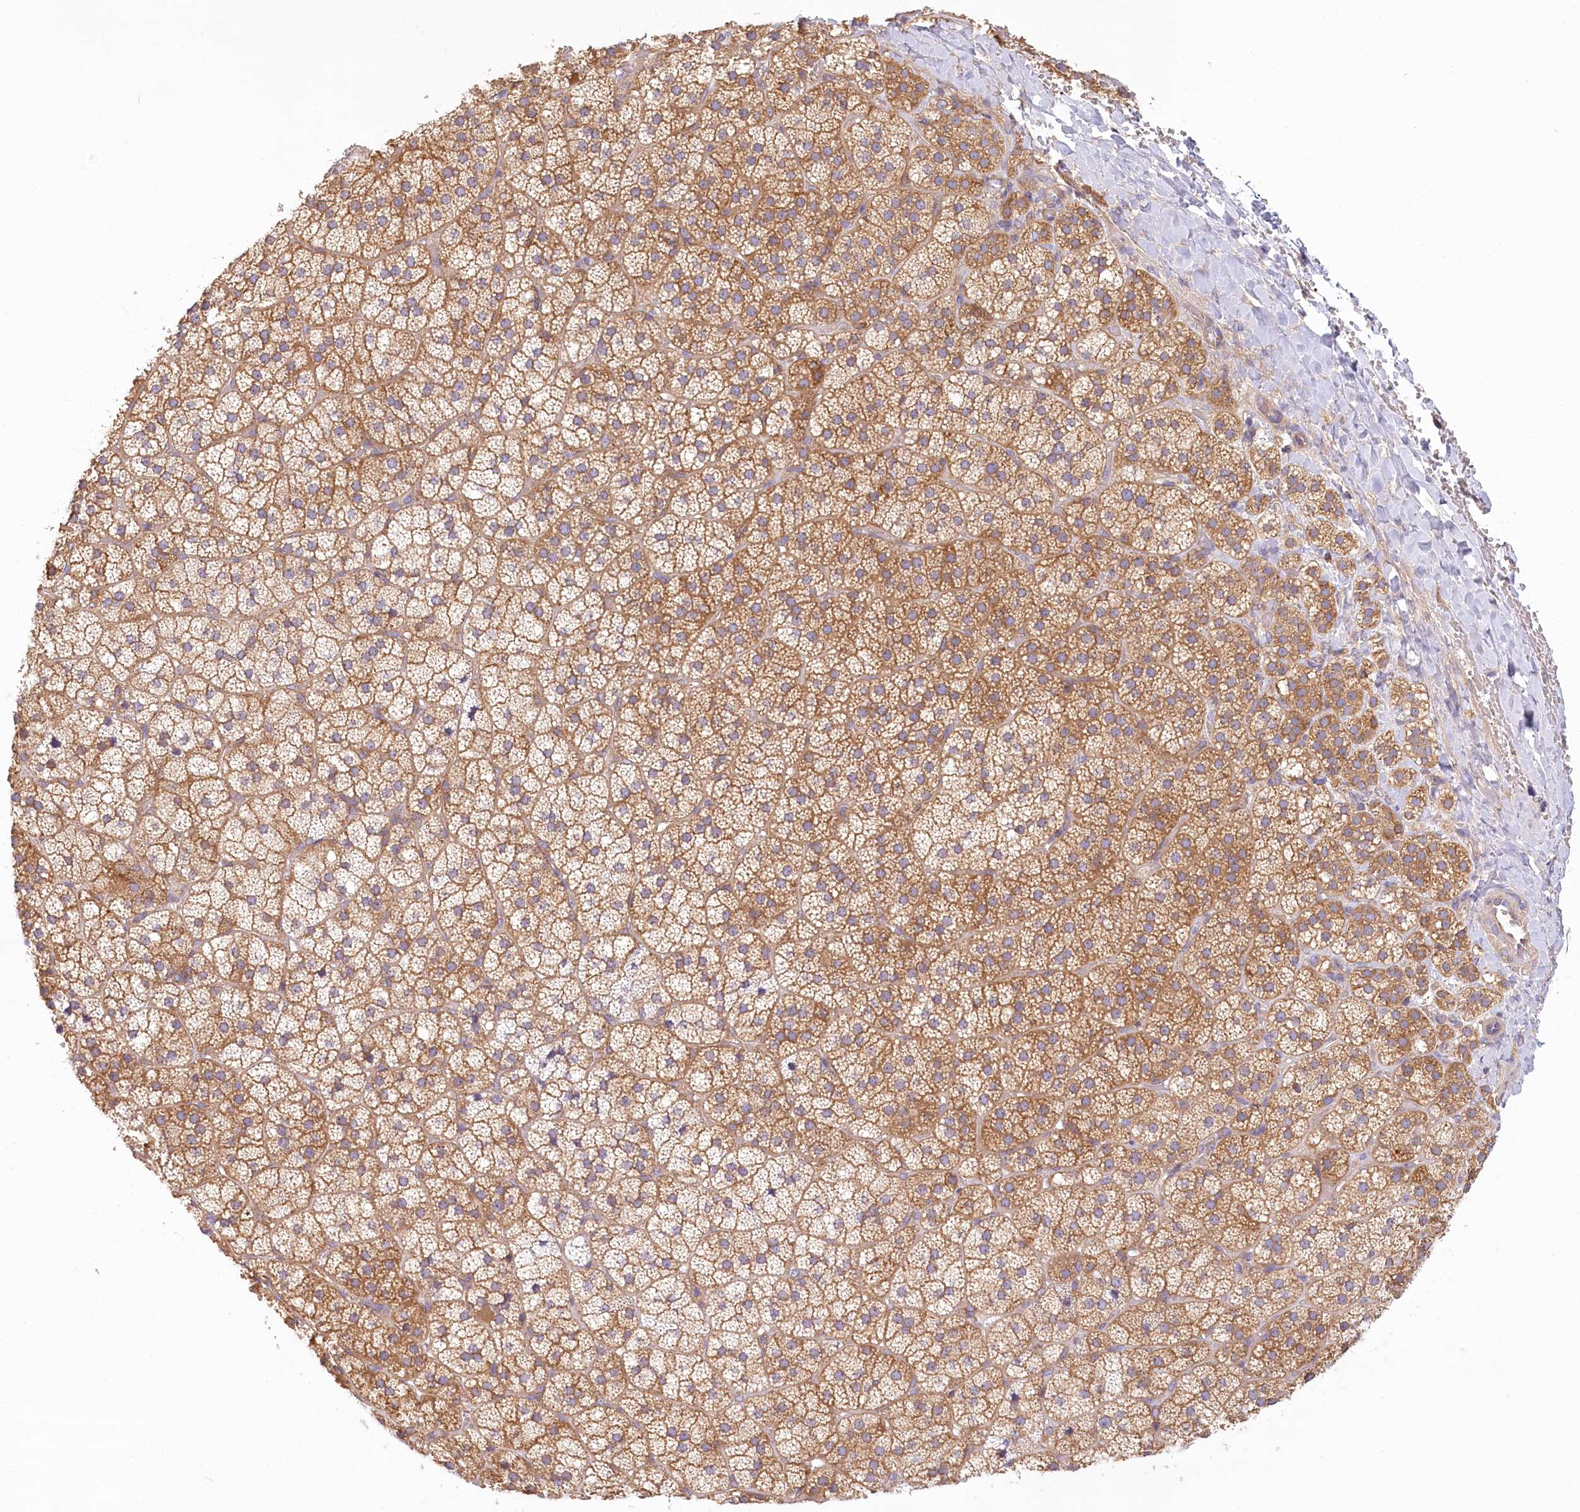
{"staining": {"intensity": "moderate", "quantity": ">75%", "location": "cytoplasmic/membranous"}, "tissue": "adrenal gland", "cell_type": "Glandular cells", "image_type": "normal", "snomed": [{"axis": "morphology", "description": "Normal tissue, NOS"}, {"axis": "topography", "description": "Adrenal gland"}], "caption": "Glandular cells show medium levels of moderate cytoplasmic/membranous staining in approximately >75% of cells in unremarkable human adrenal gland. The staining is performed using DAB brown chromogen to label protein expression. The nuclei are counter-stained blue using hematoxylin.", "gene": "UMPS", "patient": {"sex": "female", "age": 44}}